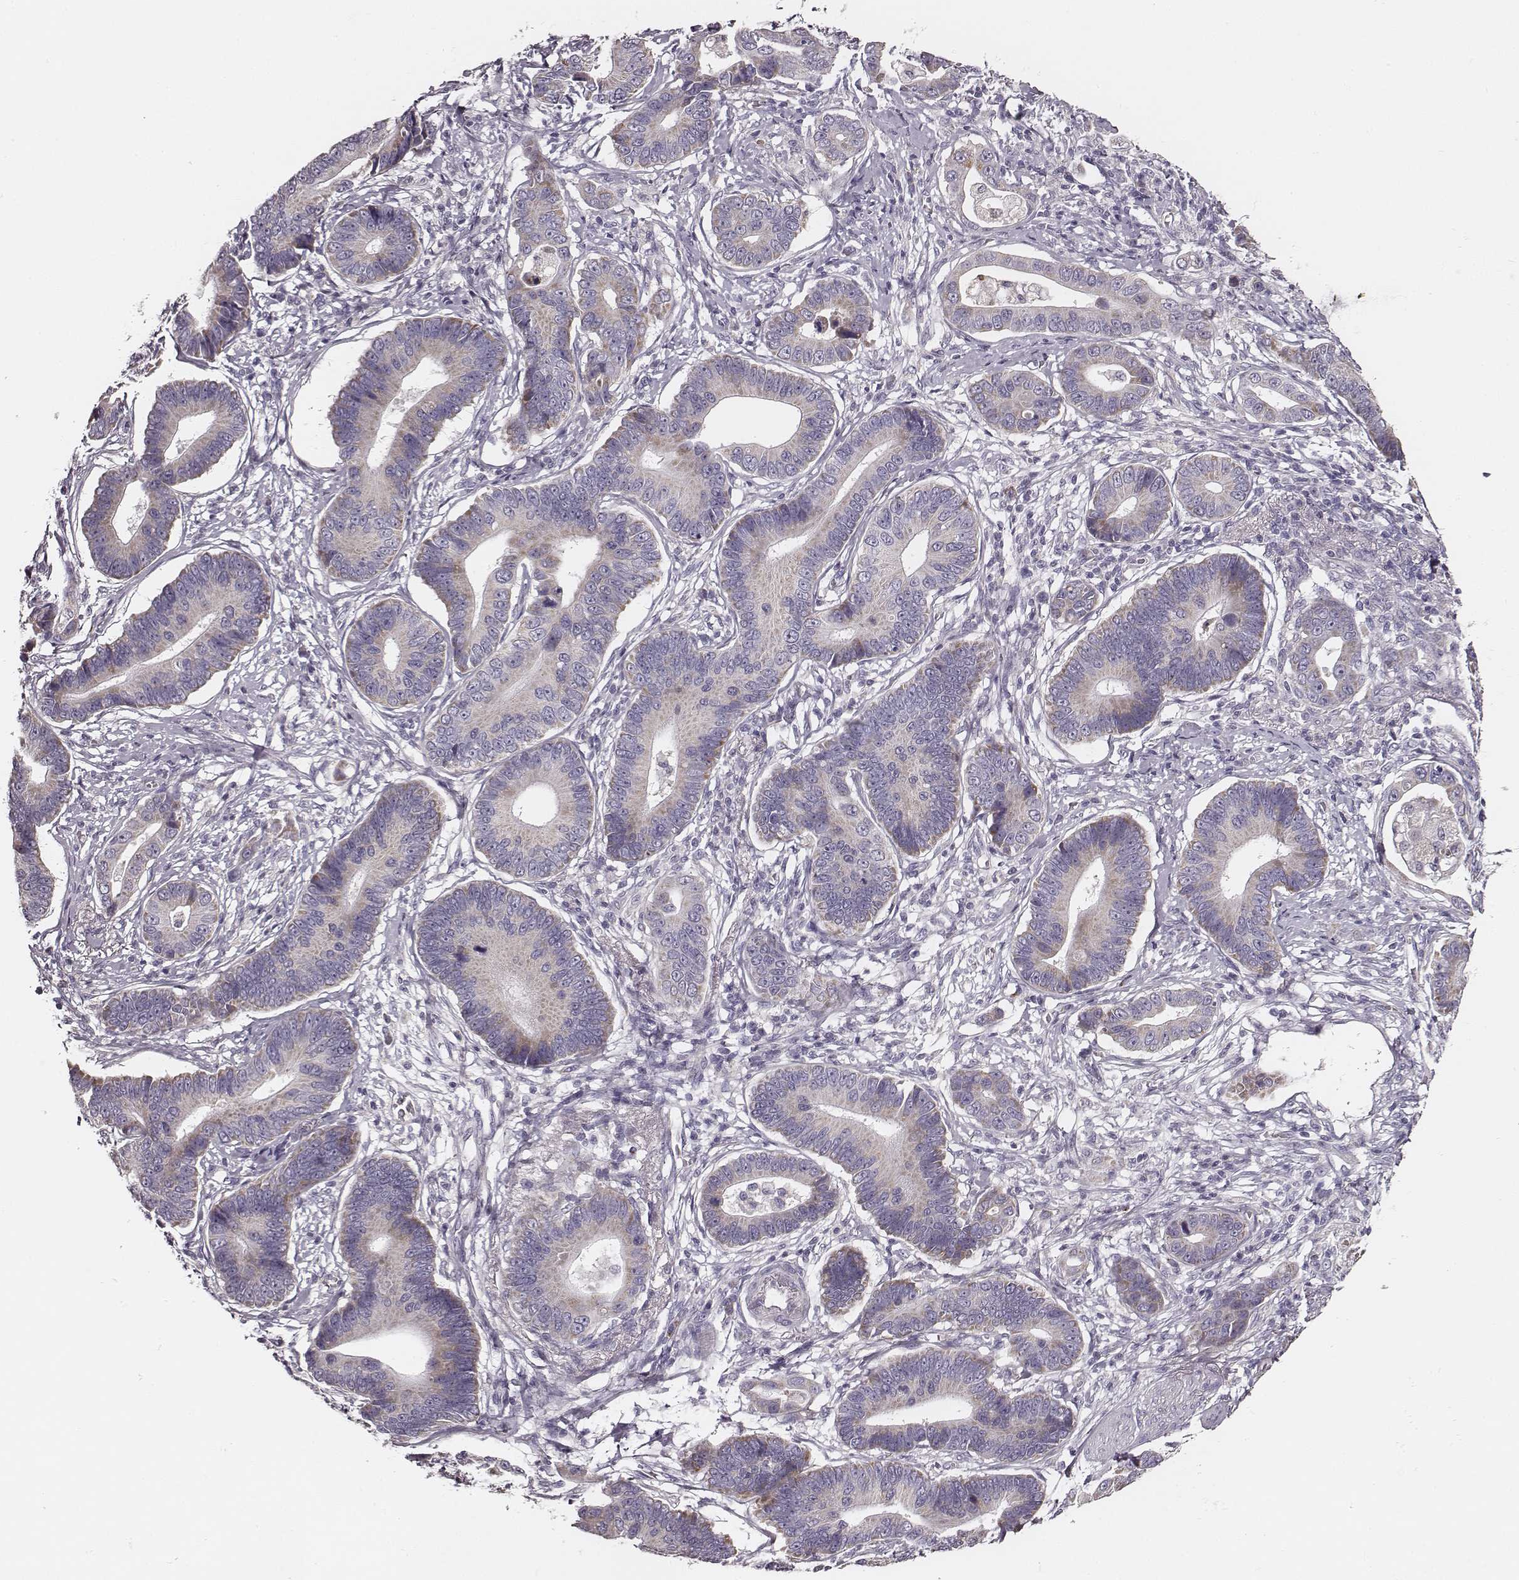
{"staining": {"intensity": "negative", "quantity": "none", "location": "none"}, "tissue": "stomach cancer", "cell_type": "Tumor cells", "image_type": "cancer", "snomed": [{"axis": "morphology", "description": "Adenocarcinoma, NOS"}, {"axis": "topography", "description": "Stomach"}], "caption": "Immunohistochemical staining of human stomach adenocarcinoma displays no significant positivity in tumor cells.", "gene": "UBL4B", "patient": {"sex": "male", "age": 84}}